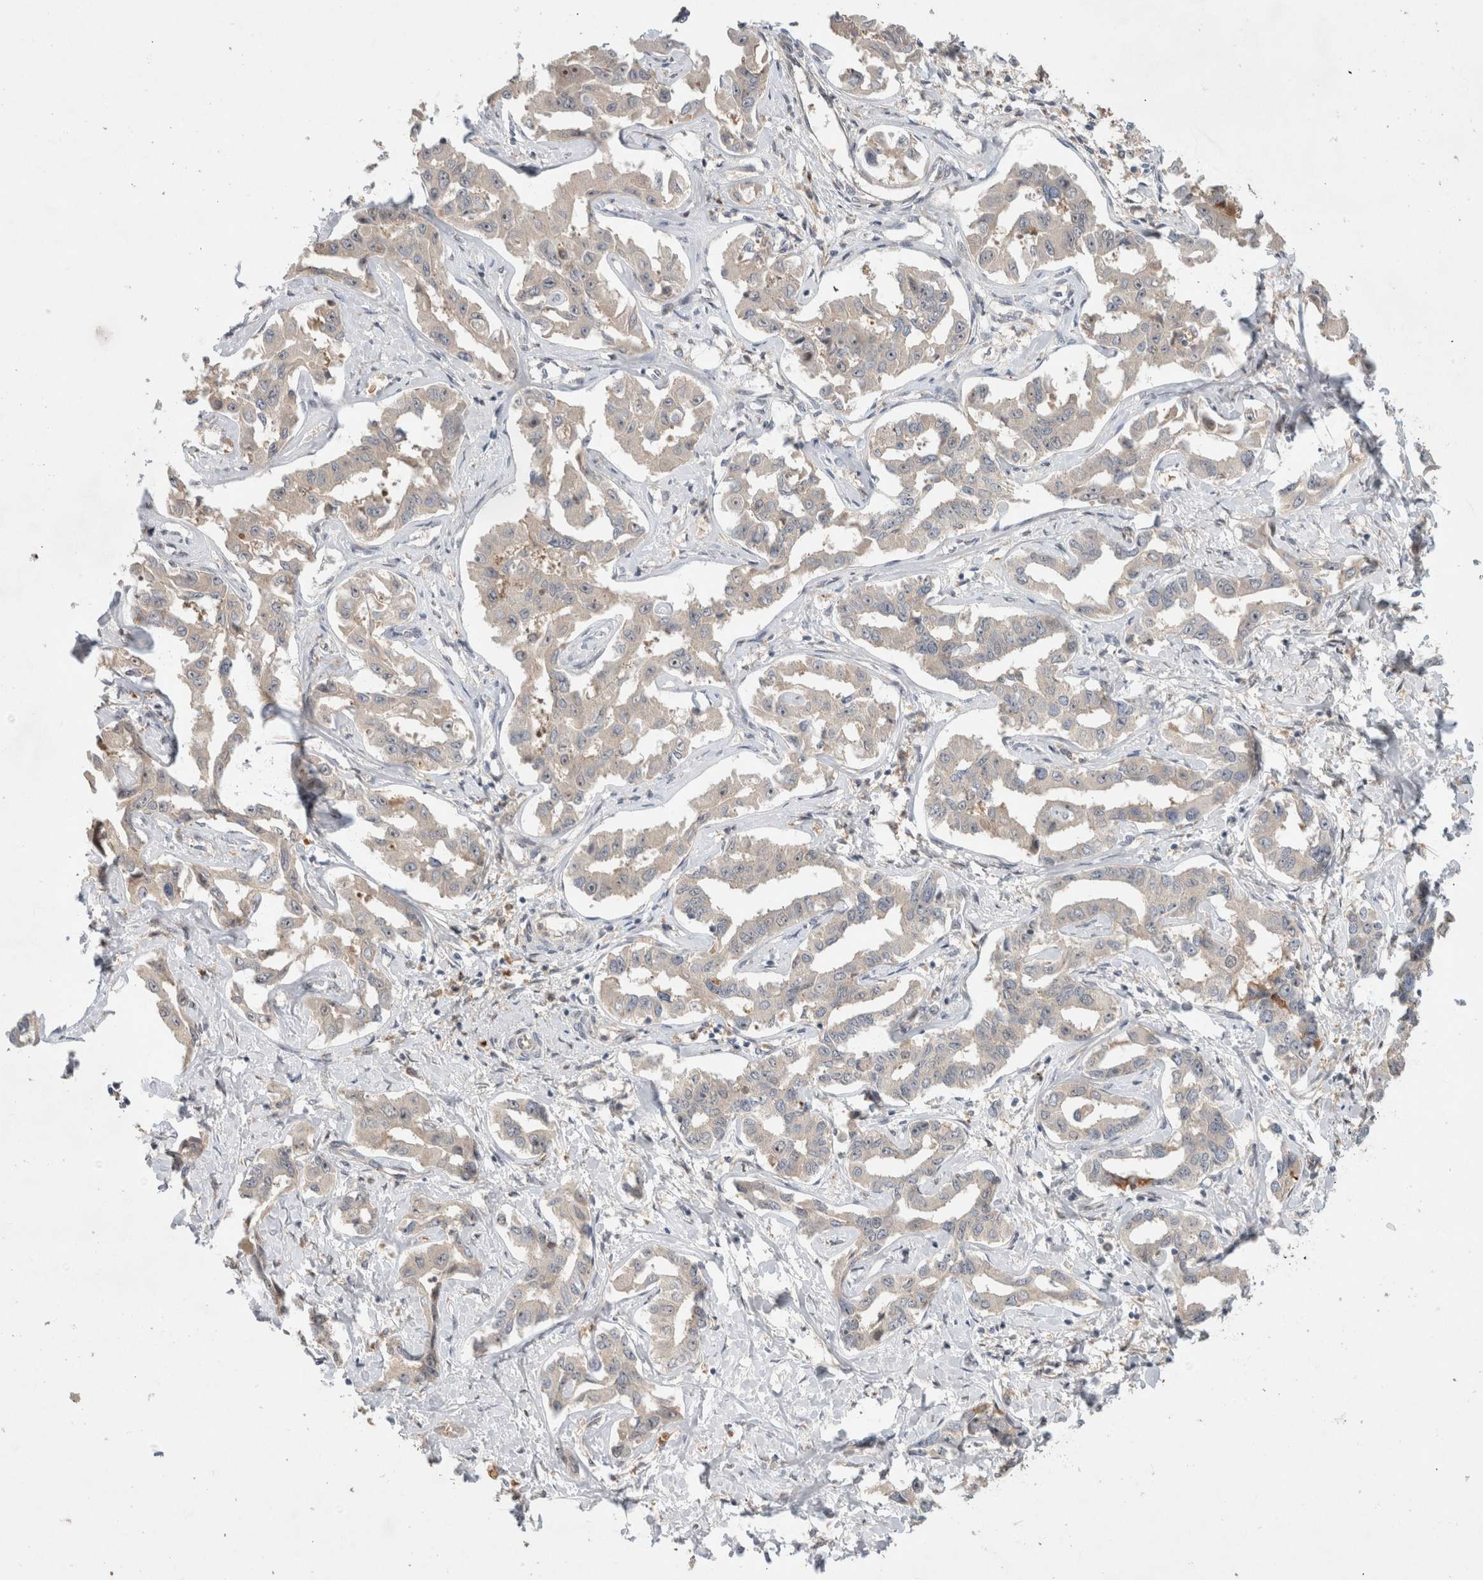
{"staining": {"intensity": "negative", "quantity": "none", "location": "none"}, "tissue": "liver cancer", "cell_type": "Tumor cells", "image_type": "cancer", "snomed": [{"axis": "morphology", "description": "Cholangiocarcinoma"}, {"axis": "topography", "description": "Liver"}], "caption": "Immunohistochemistry (IHC) photomicrograph of liver cancer (cholangiocarcinoma) stained for a protein (brown), which exhibits no staining in tumor cells.", "gene": "OTUD6B", "patient": {"sex": "male", "age": 59}}